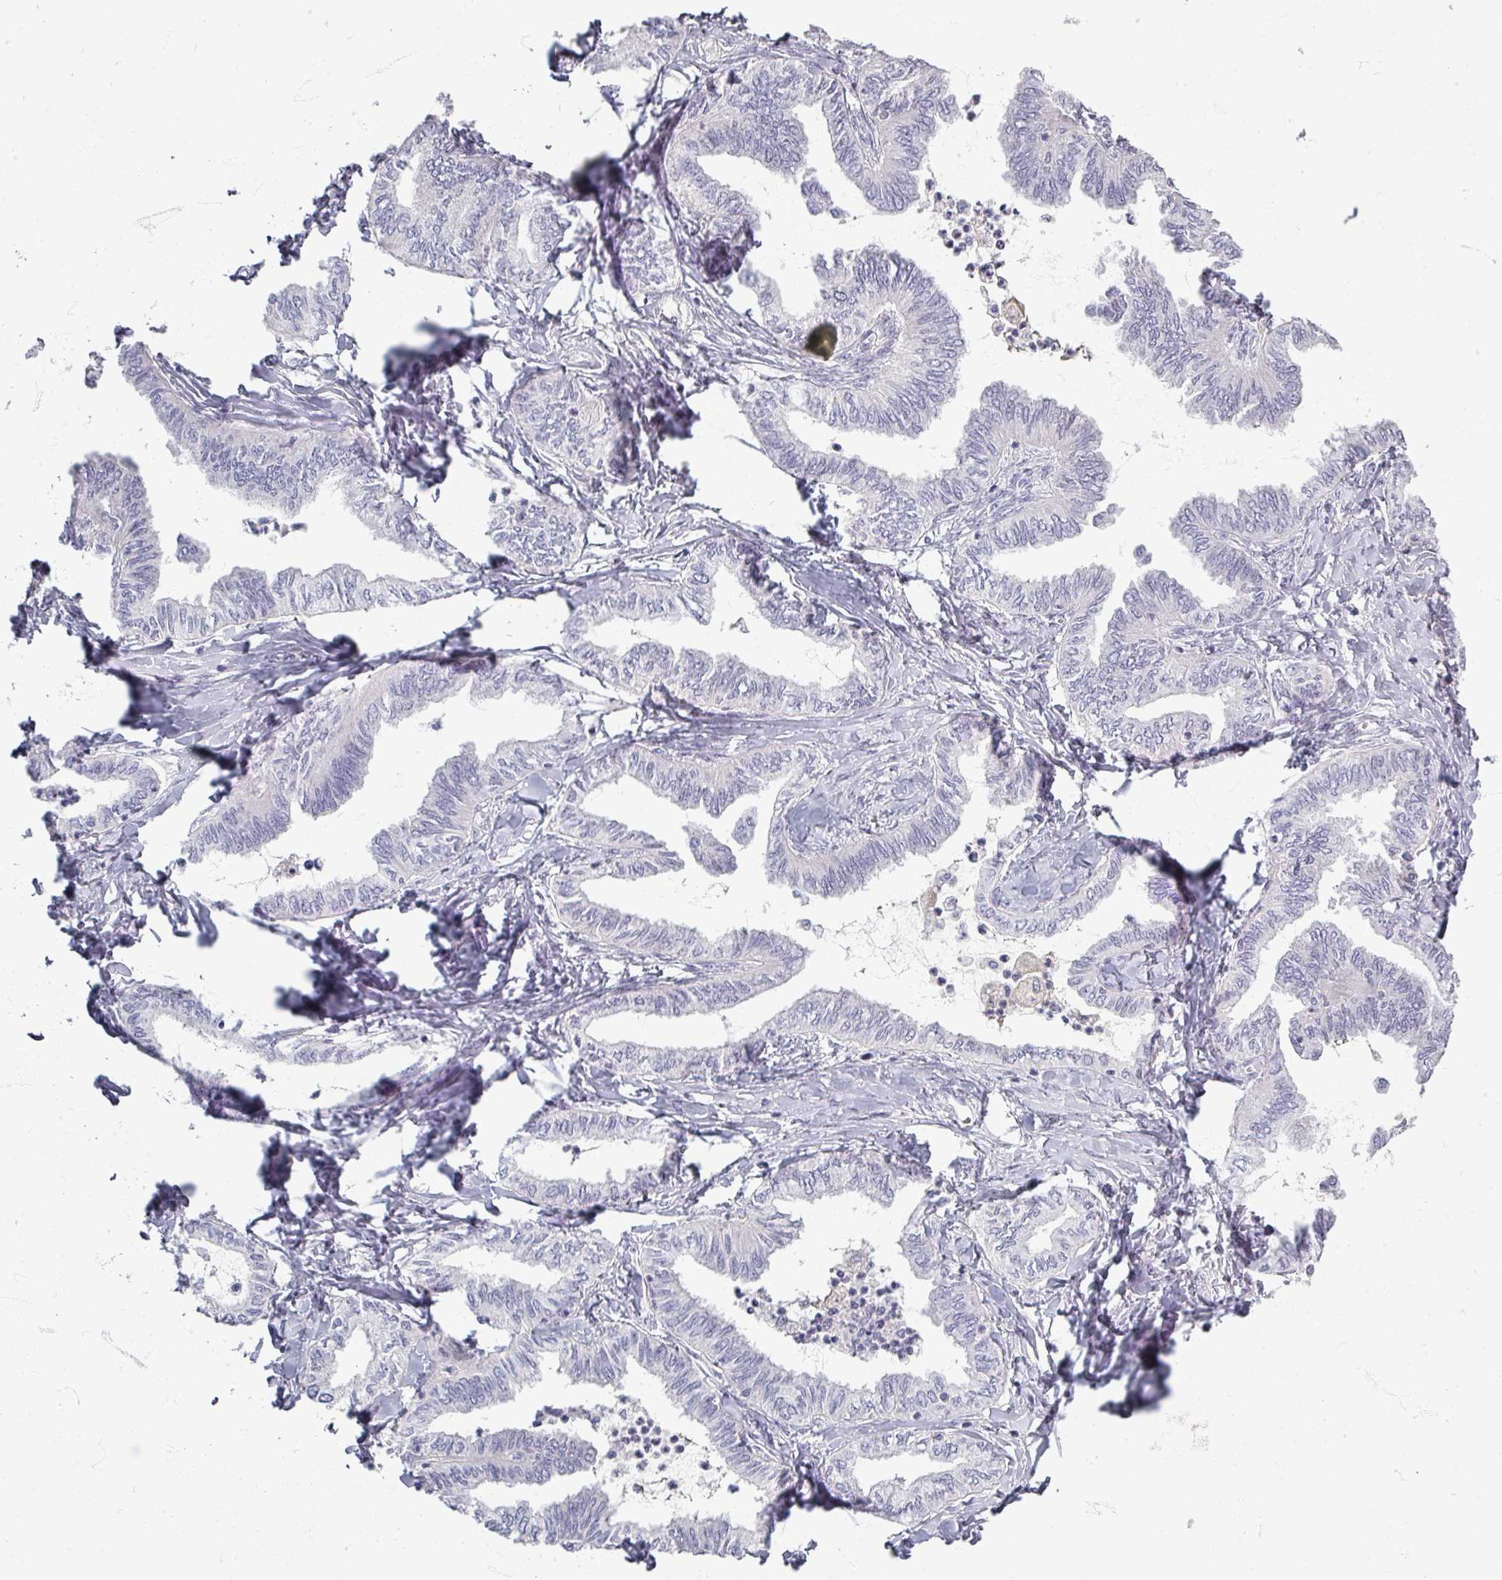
{"staining": {"intensity": "negative", "quantity": "none", "location": "none"}, "tissue": "ovarian cancer", "cell_type": "Tumor cells", "image_type": "cancer", "snomed": [{"axis": "morphology", "description": "Carcinoma, endometroid"}, {"axis": "topography", "description": "Ovary"}], "caption": "There is no significant positivity in tumor cells of ovarian endometroid carcinoma. Brightfield microscopy of immunohistochemistry stained with DAB (brown) and hematoxylin (blue), captured at high magnification.", "gene": "ZNF878", "patient": {"sex": "female", "age": 70}}